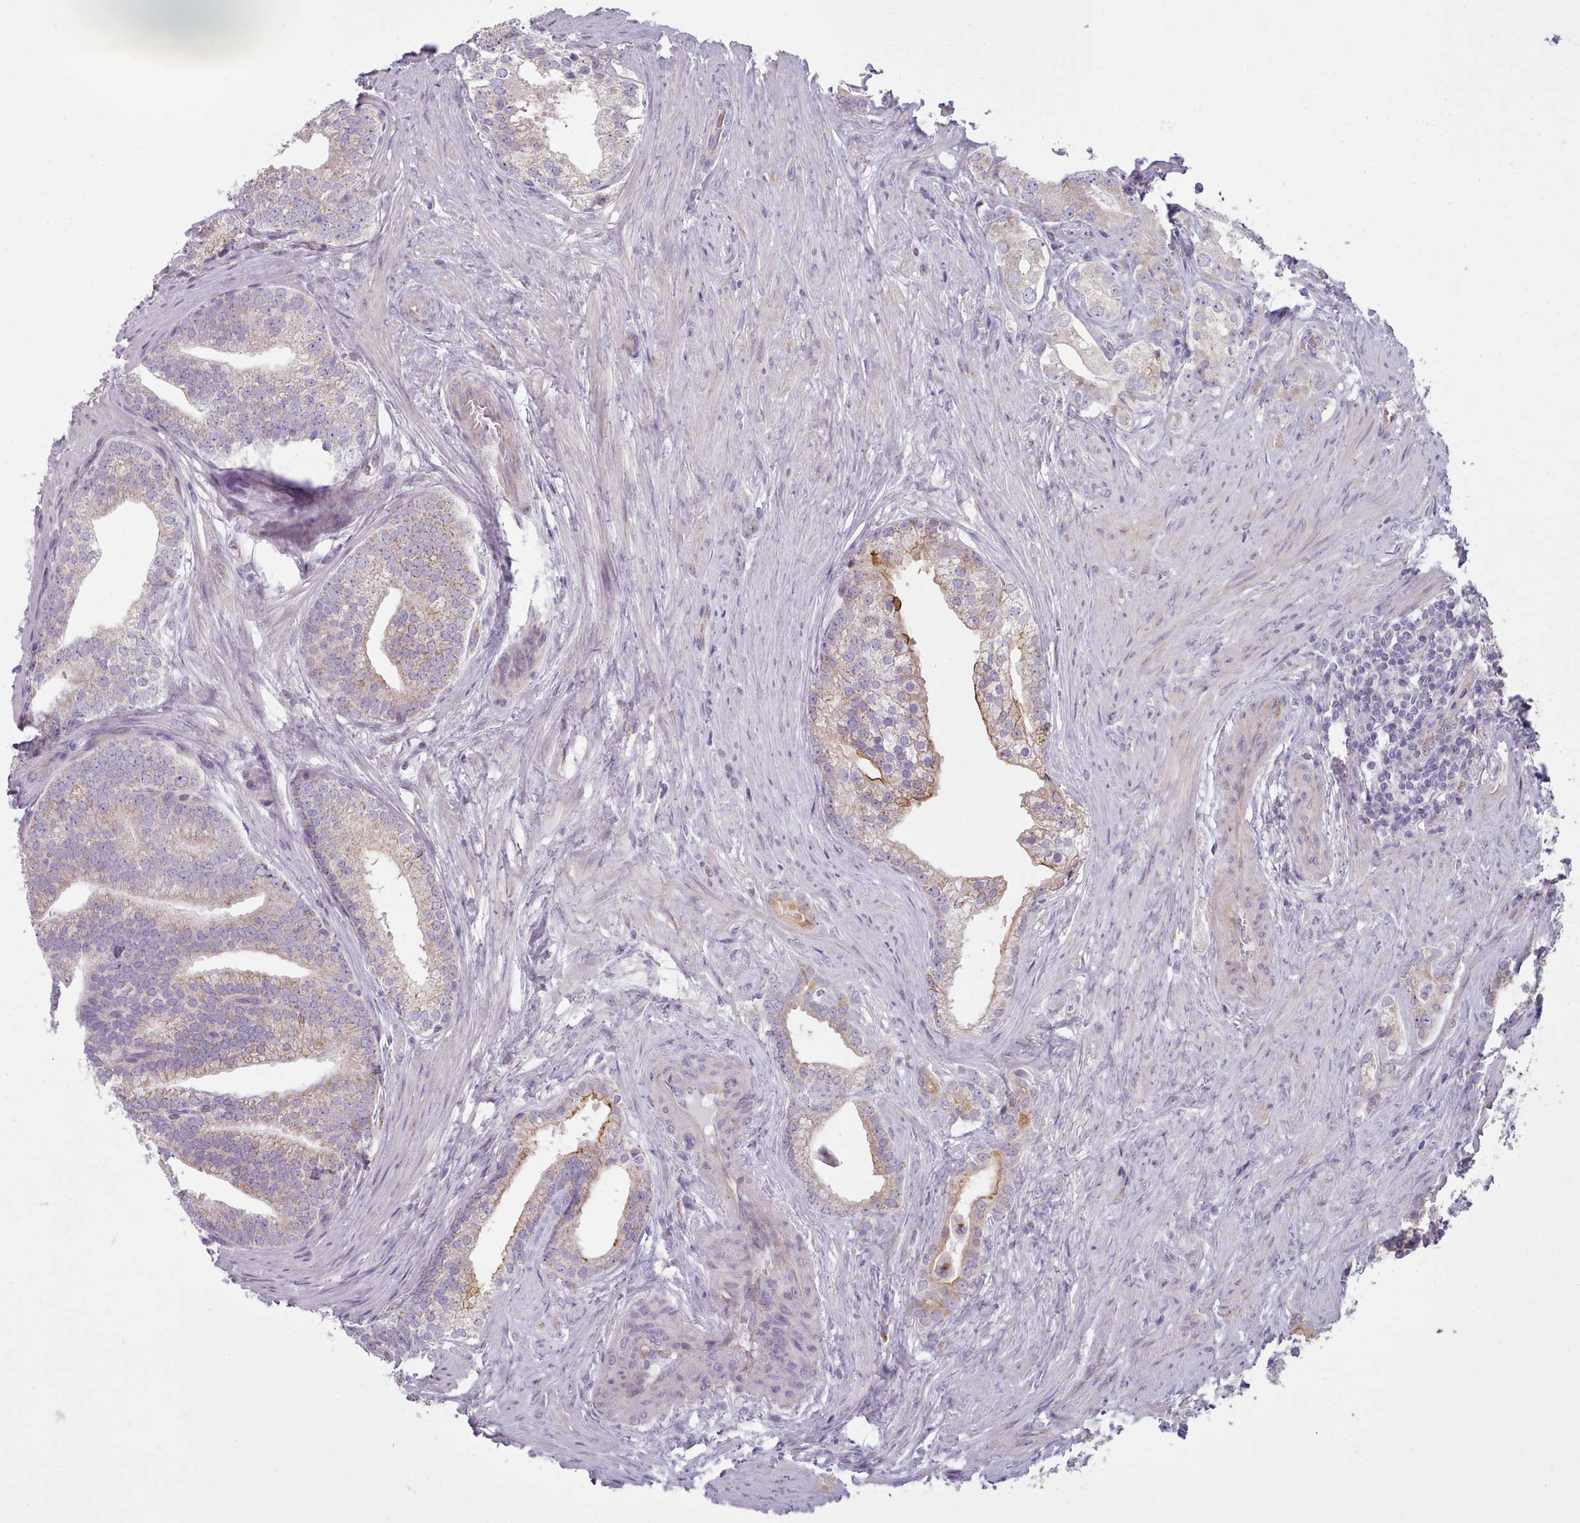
{"staining": {"intensity": "moderate", "quantity": "<25%", "location": "cytoplasmic/membranous"}, "tissue": "prostate cancer", "cell_type": "Tumor cells", "image_type": "cancer", "snomed": [{"axis": "morphology", "description": "Adenocarcinoma, Low grade"}, {"axis": "topography", "description": "Prostate"}], "caption": "The image displays a brown stain indicating the presence of a protein in the cytoplasmic/membranous of tumor cells in low-grade adenocarcinoma (prostate).", "gene": "SLC52A3", "patient": {"sex": "male", "age": 71}}